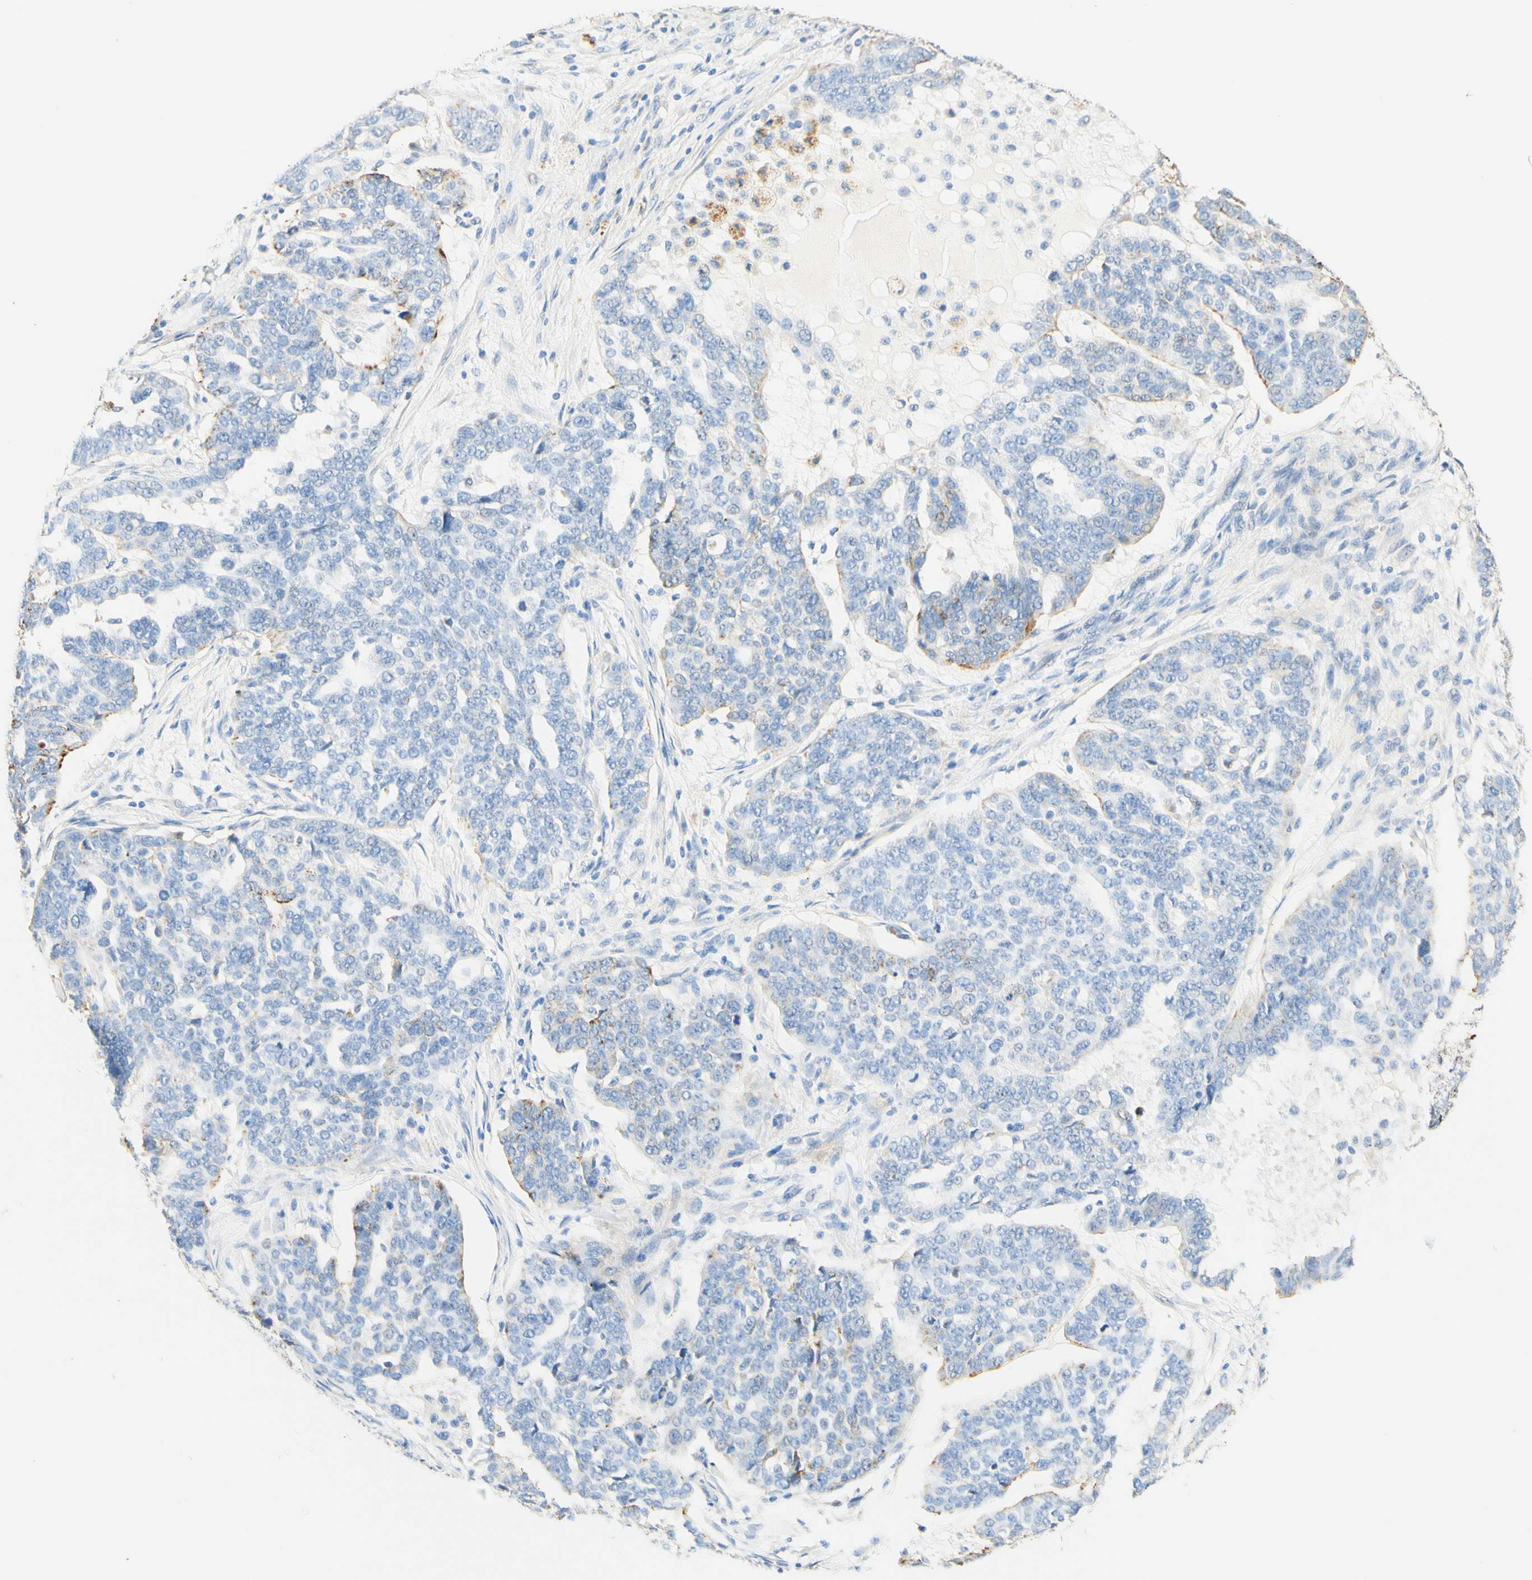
{"staining": {"intensity": "moderate", "quantity": "<25%", "location": "cytoplasmic/membranous"}, "tissue": "ovarian cancer", "cell_type": "Tumor cells", "image_type": "cancer", "snomed": [{"axis": "morphology", "description": "Cystadenocarcinoma, serous, NOS"}, {"axis": "topography", "description": "Ovary"}], "caption": "Serous cystadenocarcinoma (ovarian) stained for a protein (brown) shows moderate cytoplasmic/membranous positive positivity in approximately <25% of tumor cells.", "gene": "CD63", "patient": {"sex": "female", "age": 59}}